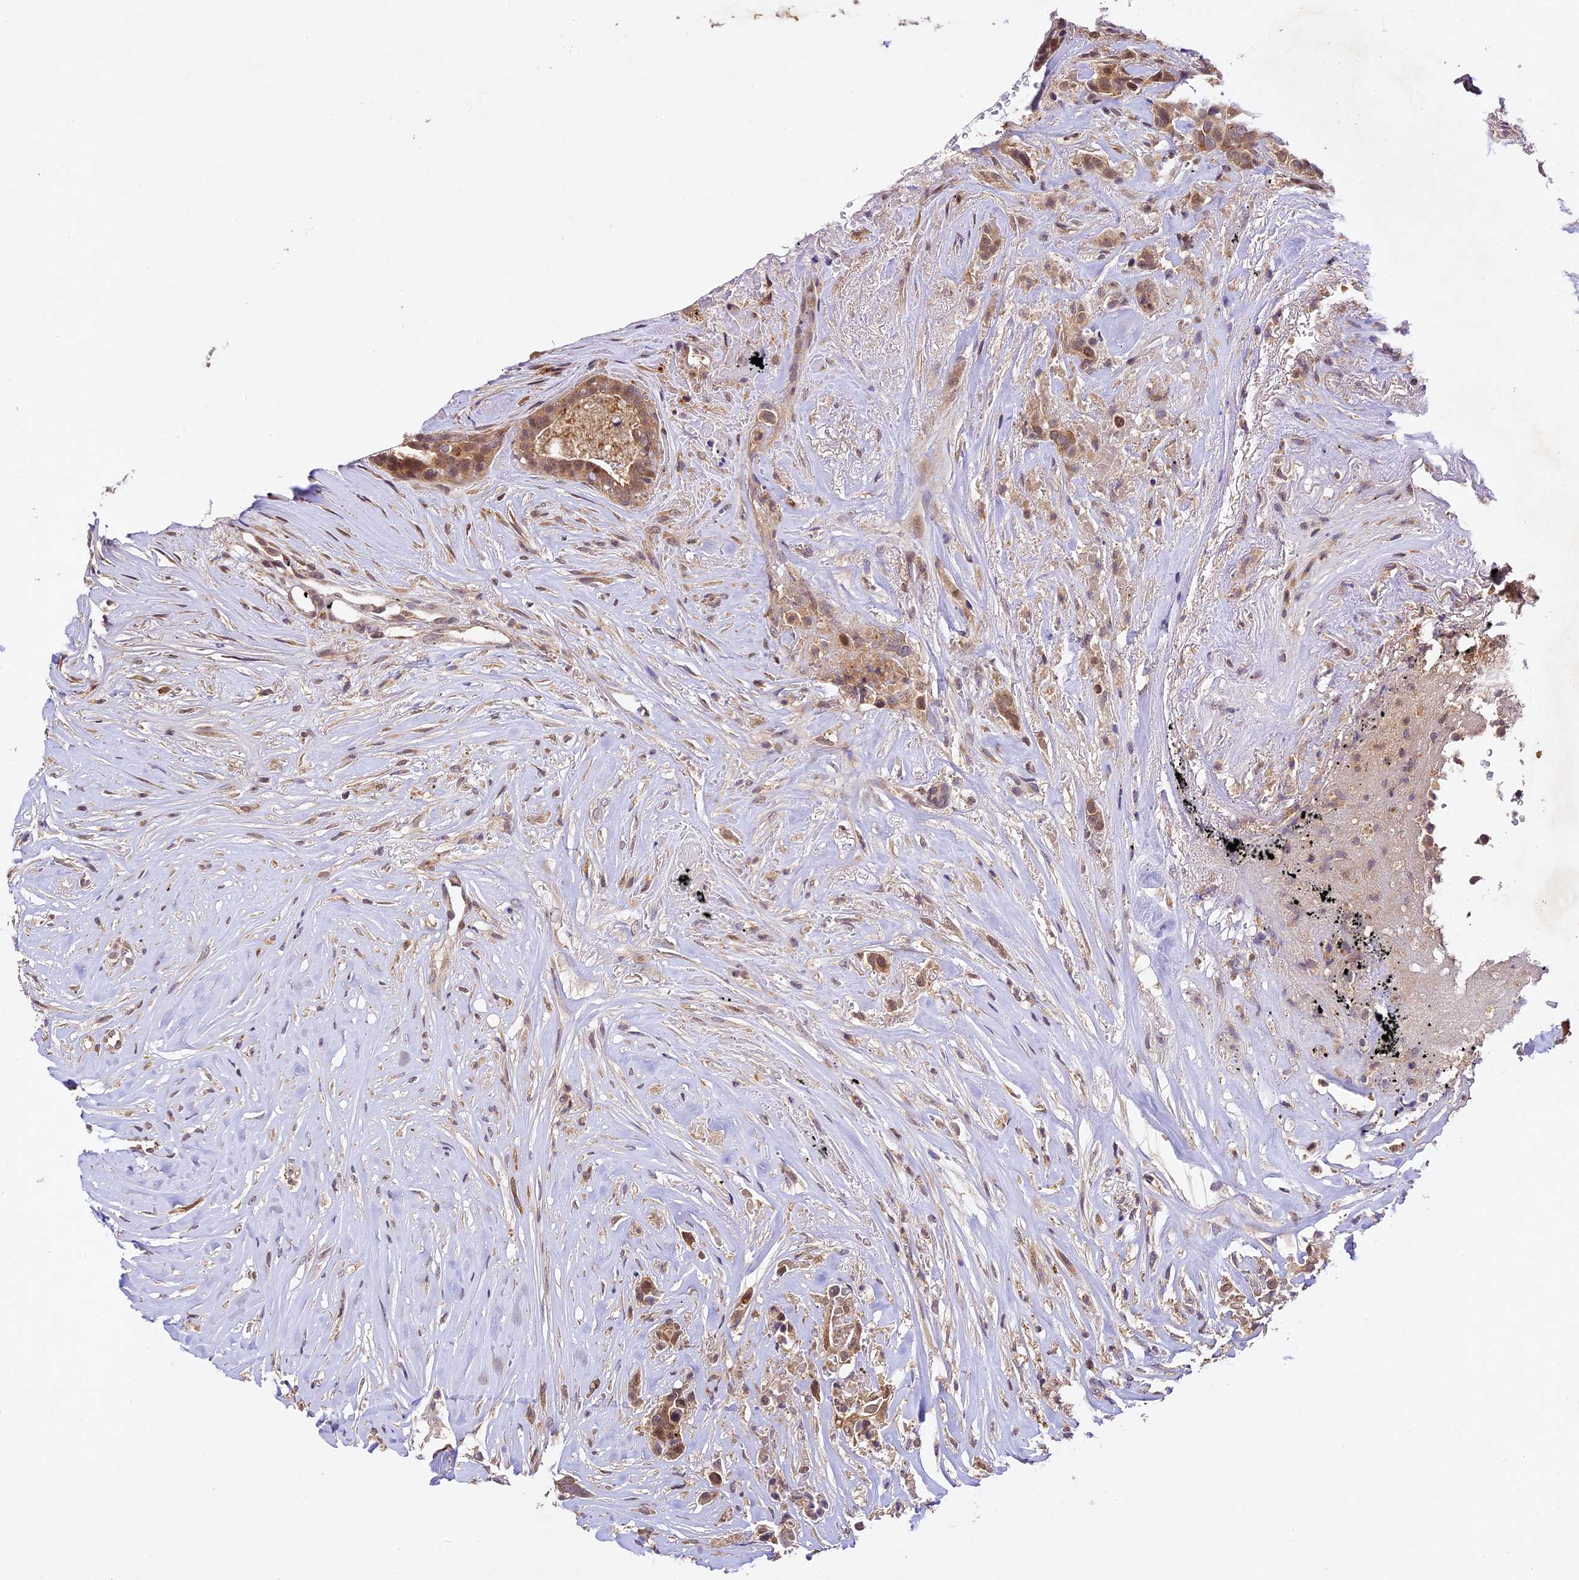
{"staining": {"intensity": "moderate", "quantity": "25%-75%", "location": "cytoplasmic/membranous"}, "tissue": "breast cancer", "cell_type": "Tumor cells", "image_type": "cancer", "snomed": [{"axis": "morphology", "description": "Lobular carcinoma"}, {"axis": "topography", "description": "Breast"}], "caption": "Immunohistochemical staining of human lobular carcinoma (breast) exhibits medium levels of moderate cytoplasmic/membranous expression in approximately 25%-75% of tumor cells. The staining was performed using DAB to visualize the protein expression in brown, while the nuclei were stained in blue with hematoxylin (Magnification: 20x).", "gene": "TMEM39B", "patient": {"sex": "female", "age": 51}}